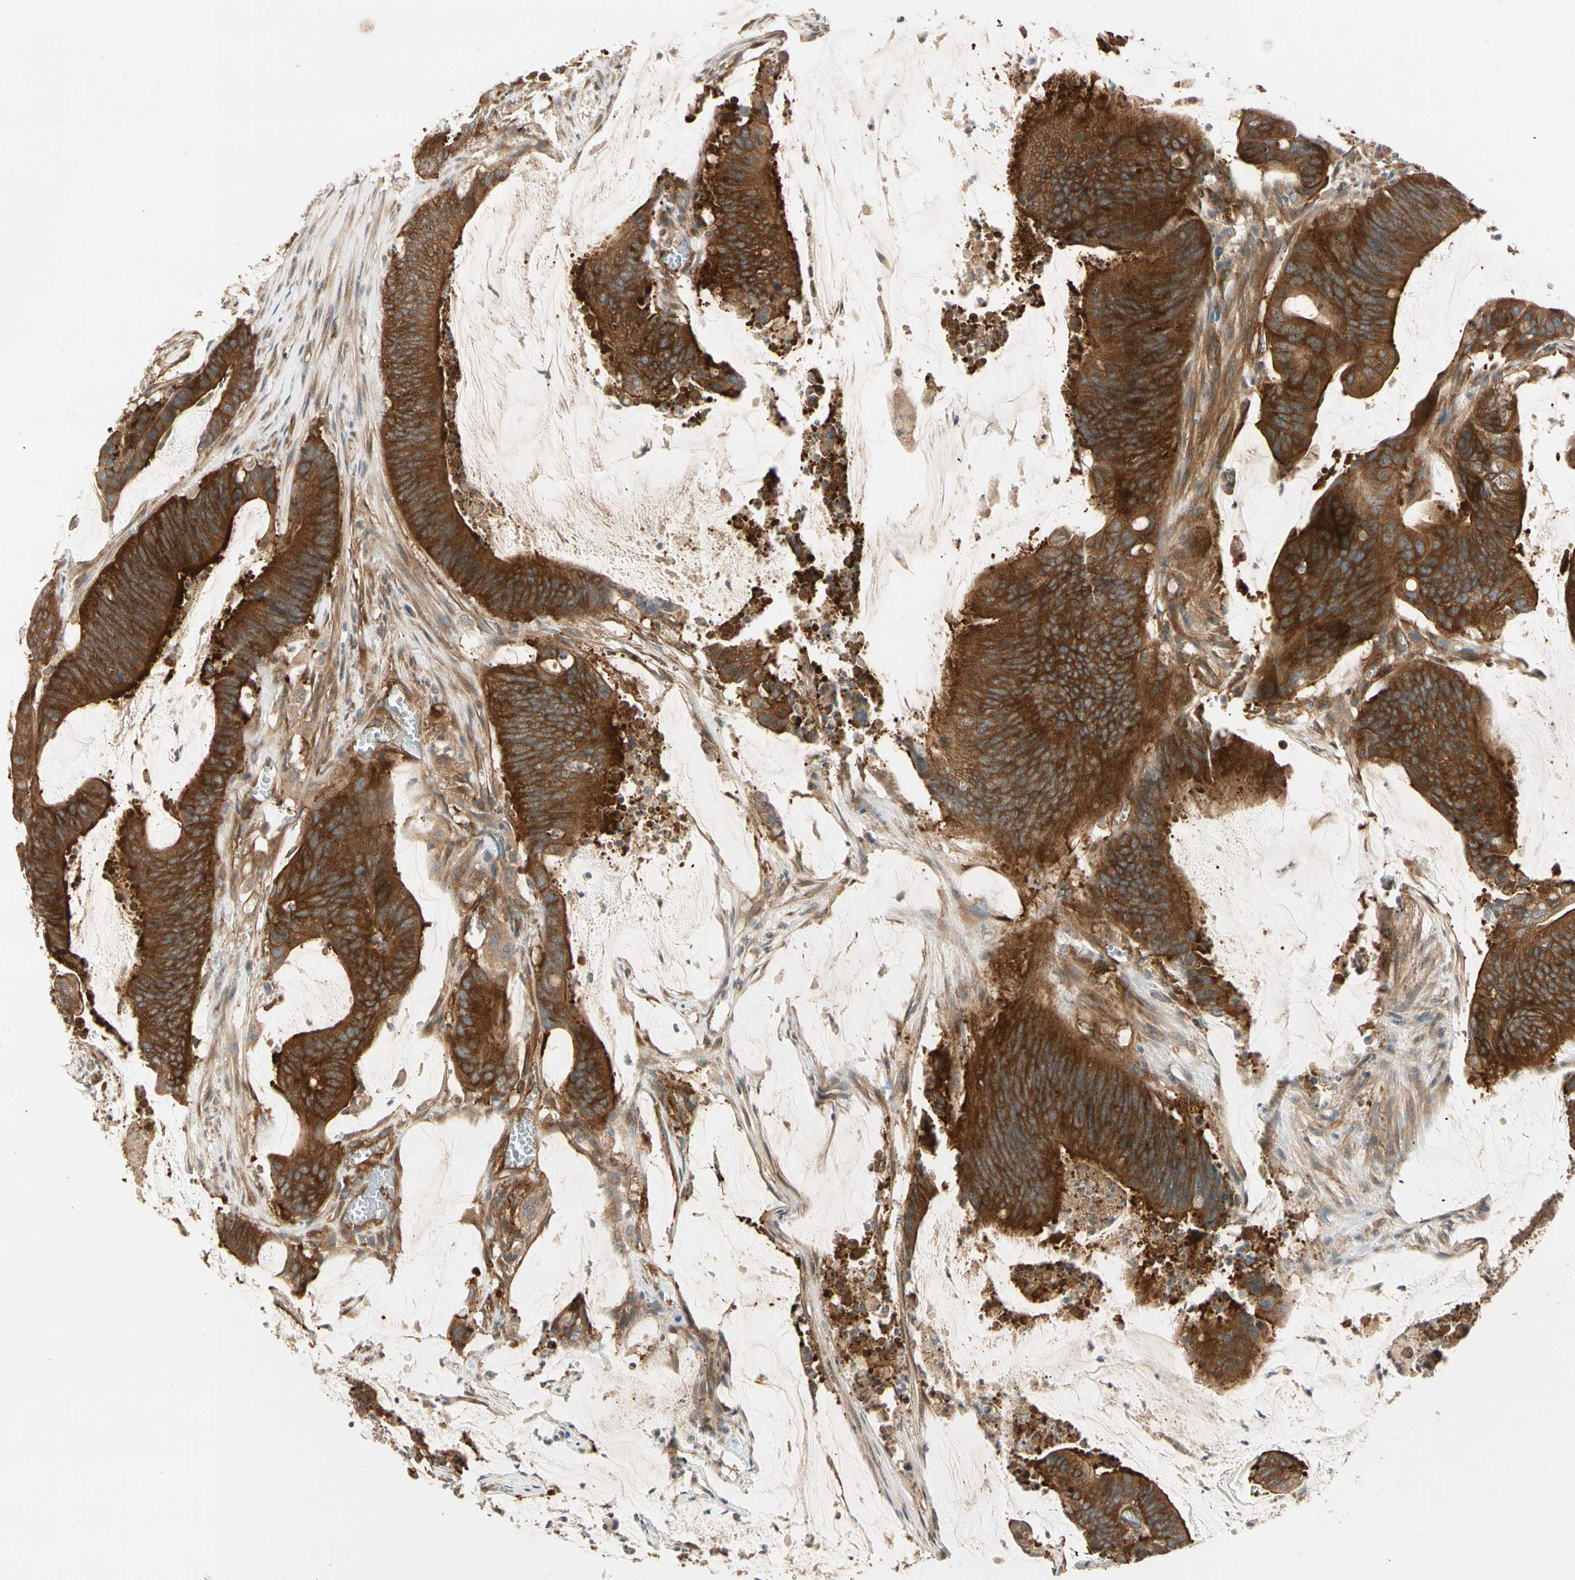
{"staining": {"intensity": "strong", "quantity": ">75%", "location": "cytoplasmic/membranous"}, "tissue": "colorectal cancer", "cell_type": "Tumor cells", "image_type": "cancer", "snomed": [{"axis": "morphology", "description": "Adenocarcinoma, NOS"}, {"axis": "topography", "description": "Rectum"}], "caption": "Human colorectal cancer stained for a protein (brown) displays strong cytoplasmic/membranous positive expression in about >75% of tumor cells.", "gene": "ROCK2", "patient": {"sex": "female", "age": 66}}